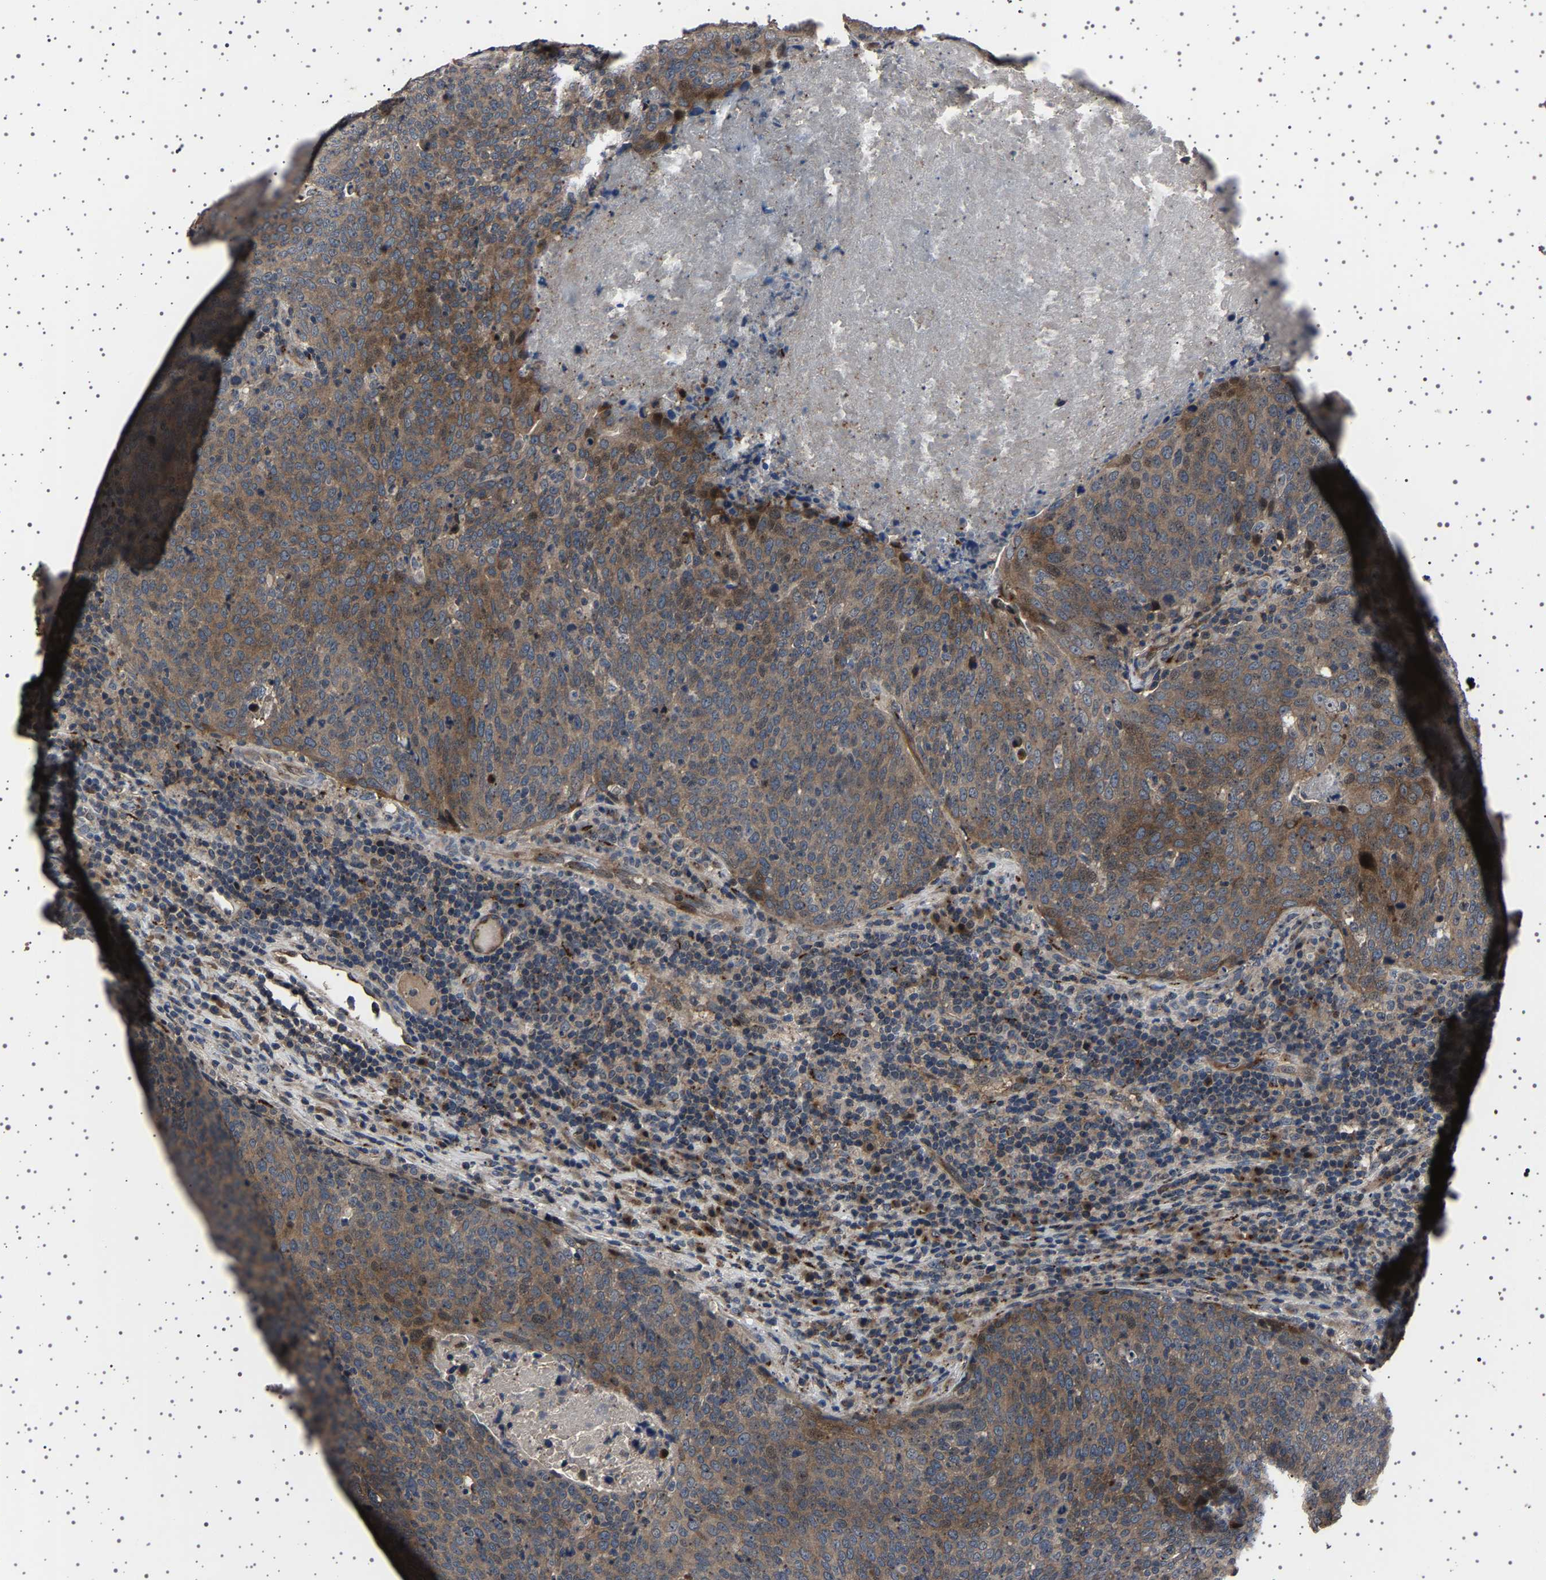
{"staining": {"intensity": "moderate", "quantity": ">75%", "location": "cytoplasmic/membranous"}, "tissue": "head and neck cancer", "cell_type": "Tumor cells", "image_type": "cancer", "snomed": [{"axis": "morphology", "description": "Squamous cell carcinoma, NOS"}, {"axis": "morphology", "description": "Squamous cell carcinoma, metastatic, NOS"}, {"axis": "topography", "description": "Lymph node"}, {"axis": "topography", "description": "Head-Neck"}], "caption": "Protein expression by IHC shows moderate cytoplasmic/membranous staining in approximately >75% of tumor cells in head and neck cancer. (DAB = brown stain, brightfield microscopy at high magnification).", "gene": "NCKAP1", "patient": {"sex": "male", "age": 62}}